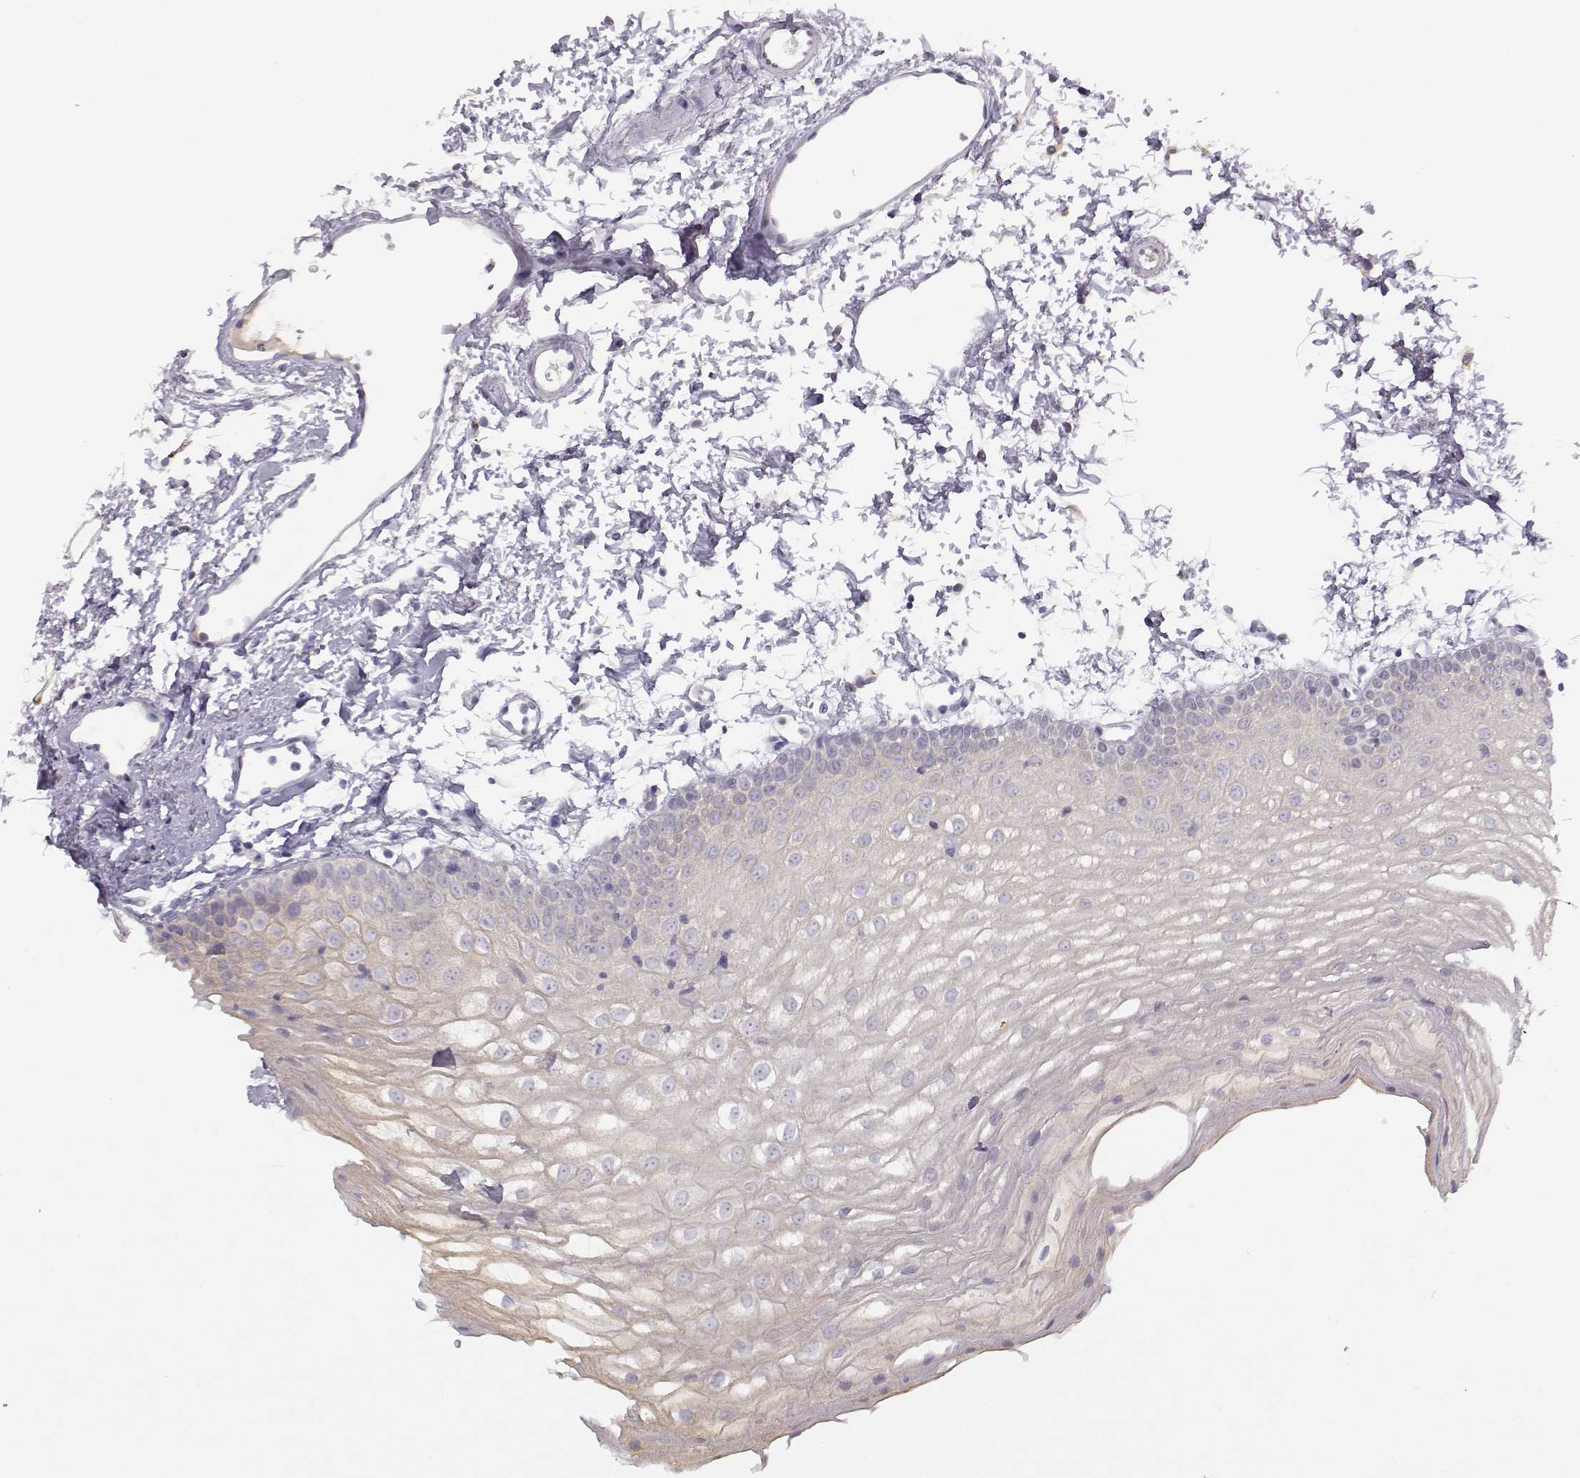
{"staining": {"intensity": "weak", "quantity": ">75%", "location": "cytoplasmic/membranous"}, "tissue": "oral mucosa", "cell_type": "Squamous epithelial cells", "image_type": "normal", "snomed": [{"axis": "morphology", "description": "Normal tissue, NOS"}, {"axis": "topography", "description": "Oral tissue"}], "caption": "Weak cytoplasmic/membranous expression is identified in about >75% of squamous epithelial cells in unremarkable oral mucosa. The staining is performed using DAB brown chromogen to label protein expression. The nuclei are counter-stained blue using hematoxylin.", "gene": "ACSL6", "patient": {"sex": "male", "age": 72}}